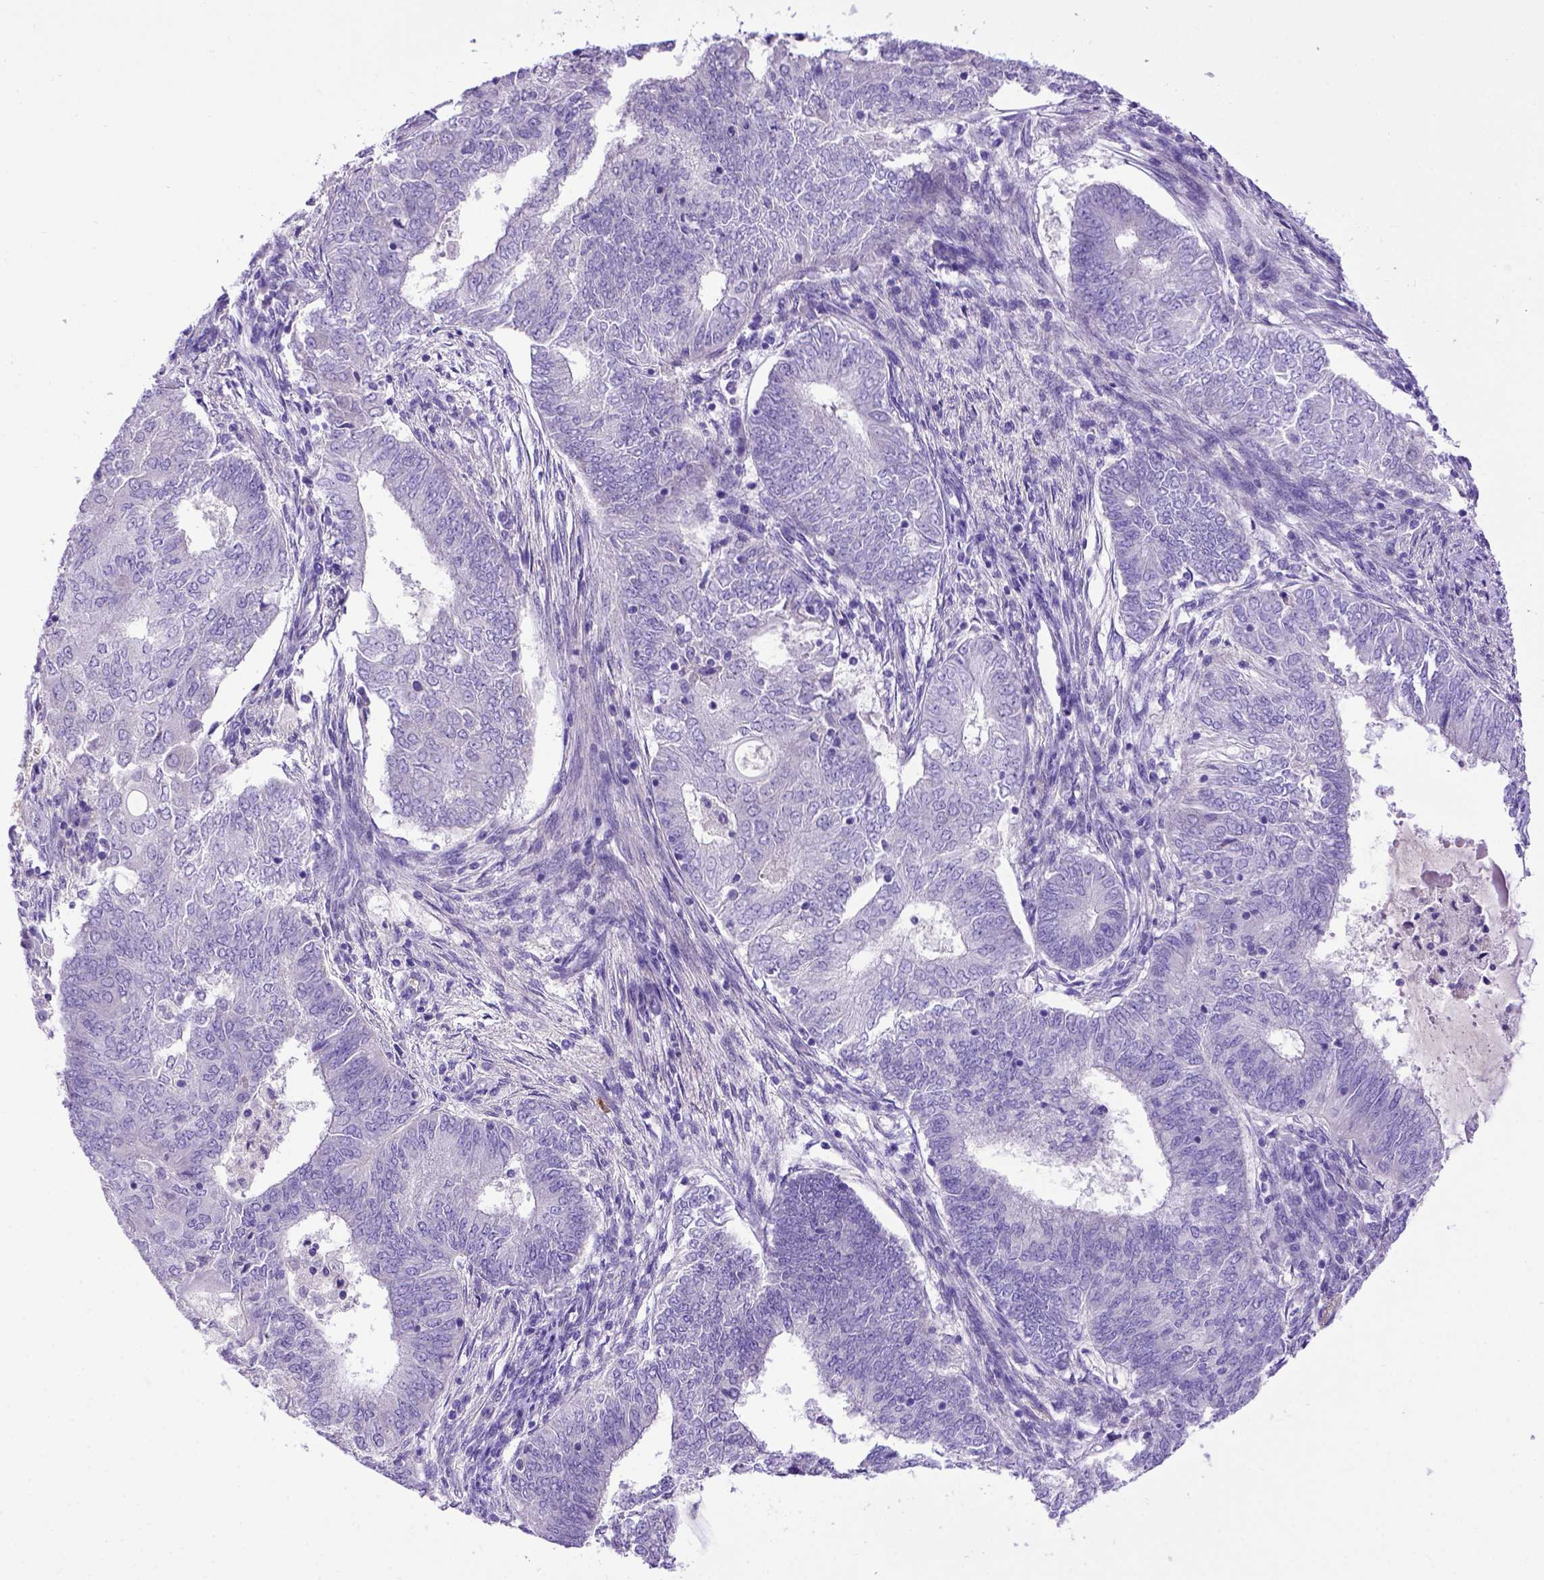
{"staining": {"intensity": "negative", "quantity": "none", "location": "none"}, "tissue": "endometrial cancer", "cell_type": "Tumor cells", "image_type": "cancer", "snomed": [{"axis": "morphology", "description": "Adenocarcinoma, NOS"}, {"axis": "topography", "description": "Endometrium"}], "caption": "DAB (3,3'-diaminobenzidine) immunohistochemical staining of human endometrial cancer displays no significant positivity in tumor cells.", "gene": "ADAM12", "patient": {"sex": "female", "age": 62}}